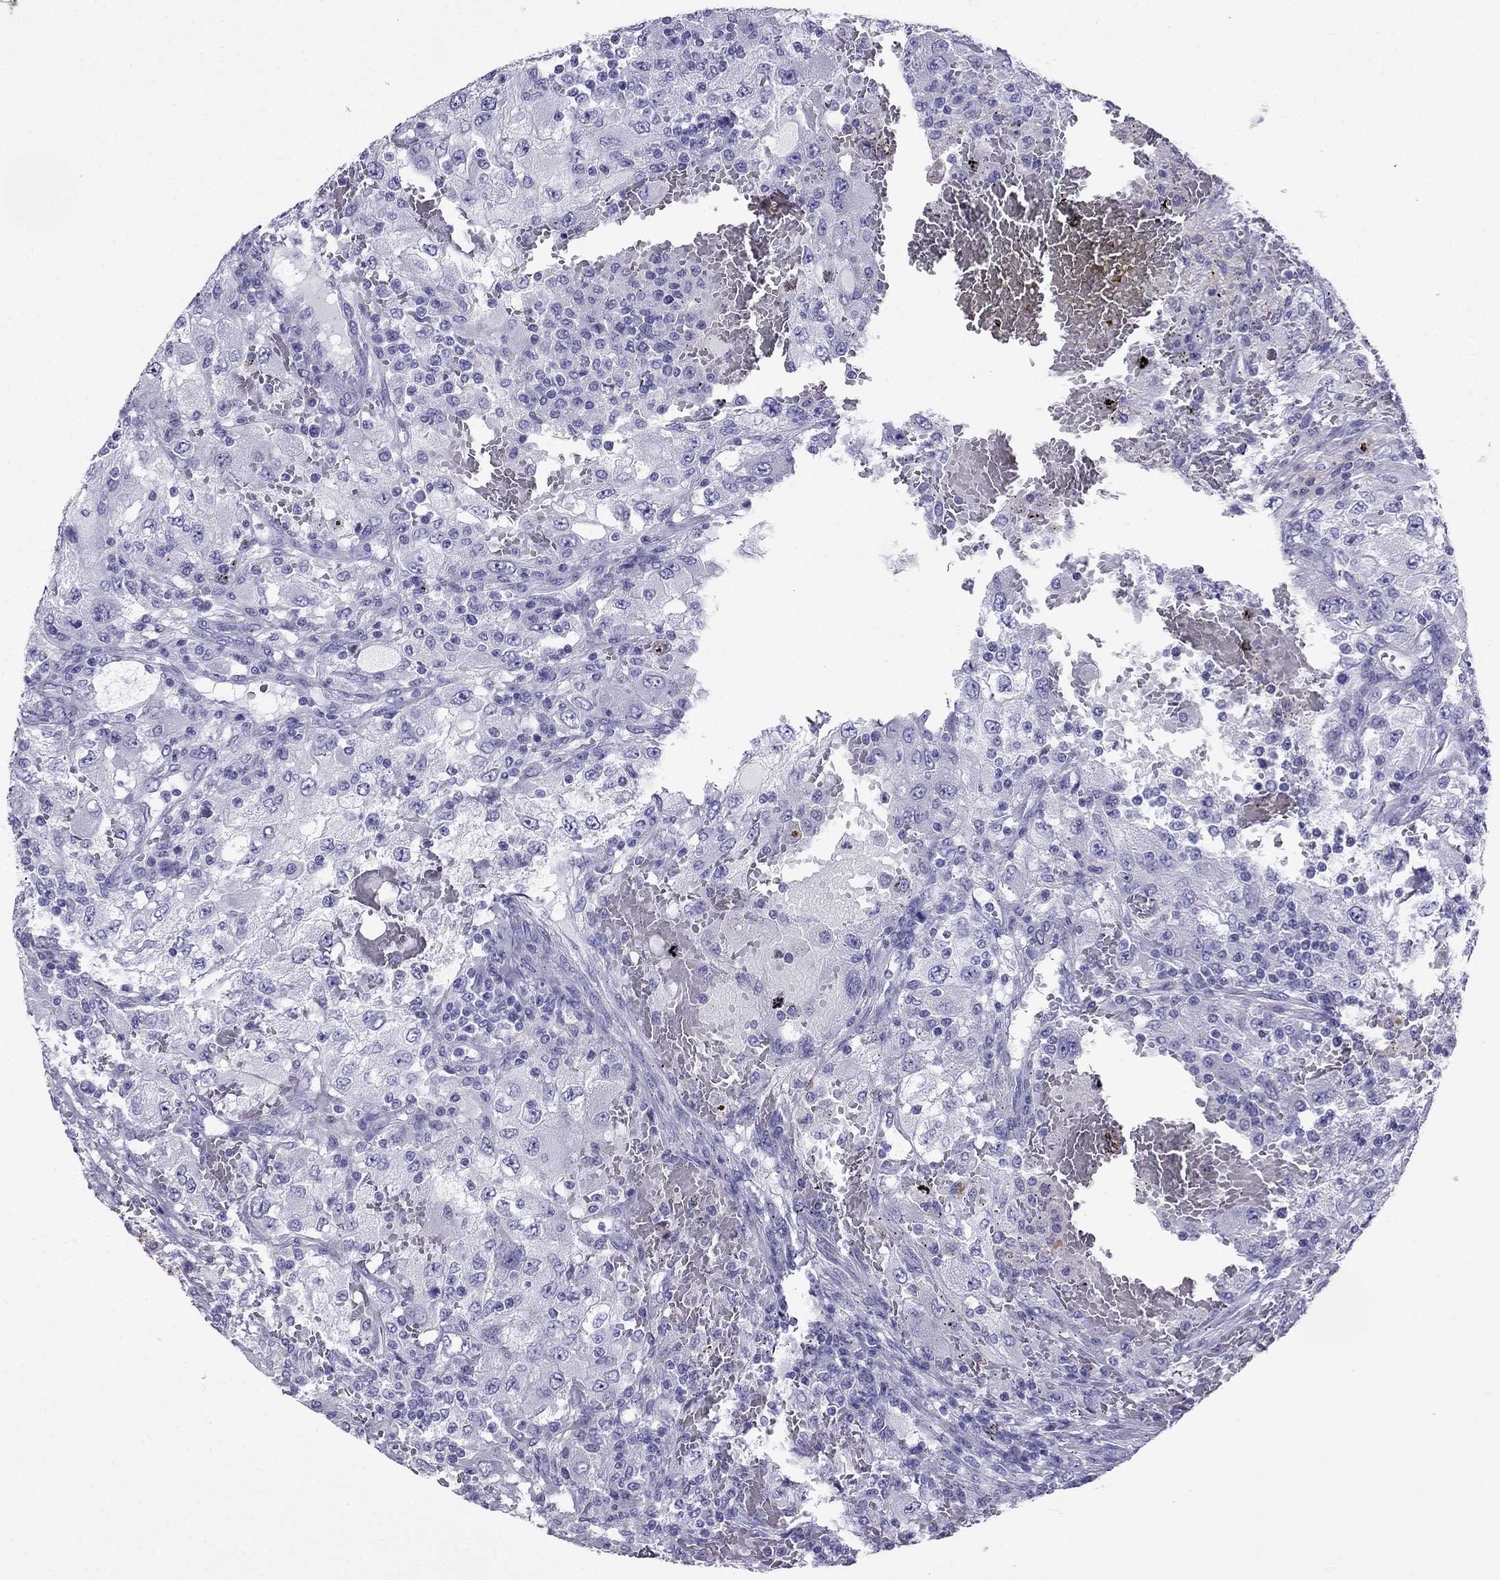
{"staining": {"intensity": "negative", "quantity": "none", "location": "none"}, "tissue": "renal cancer", "cell_type": "Tumor cells", "image_type": "cancer", "snomed": [{"axis": "morphology", "description": "Adenocarcinoma, NOS"}, {"axis": "topography", "description": "Kidney"}], "caption": "Tumor cells are negative for brown protein staining in adenocarcinoma (renal).", "gene": "ARR3", "patient": {"sex": "female", "age": 67}}